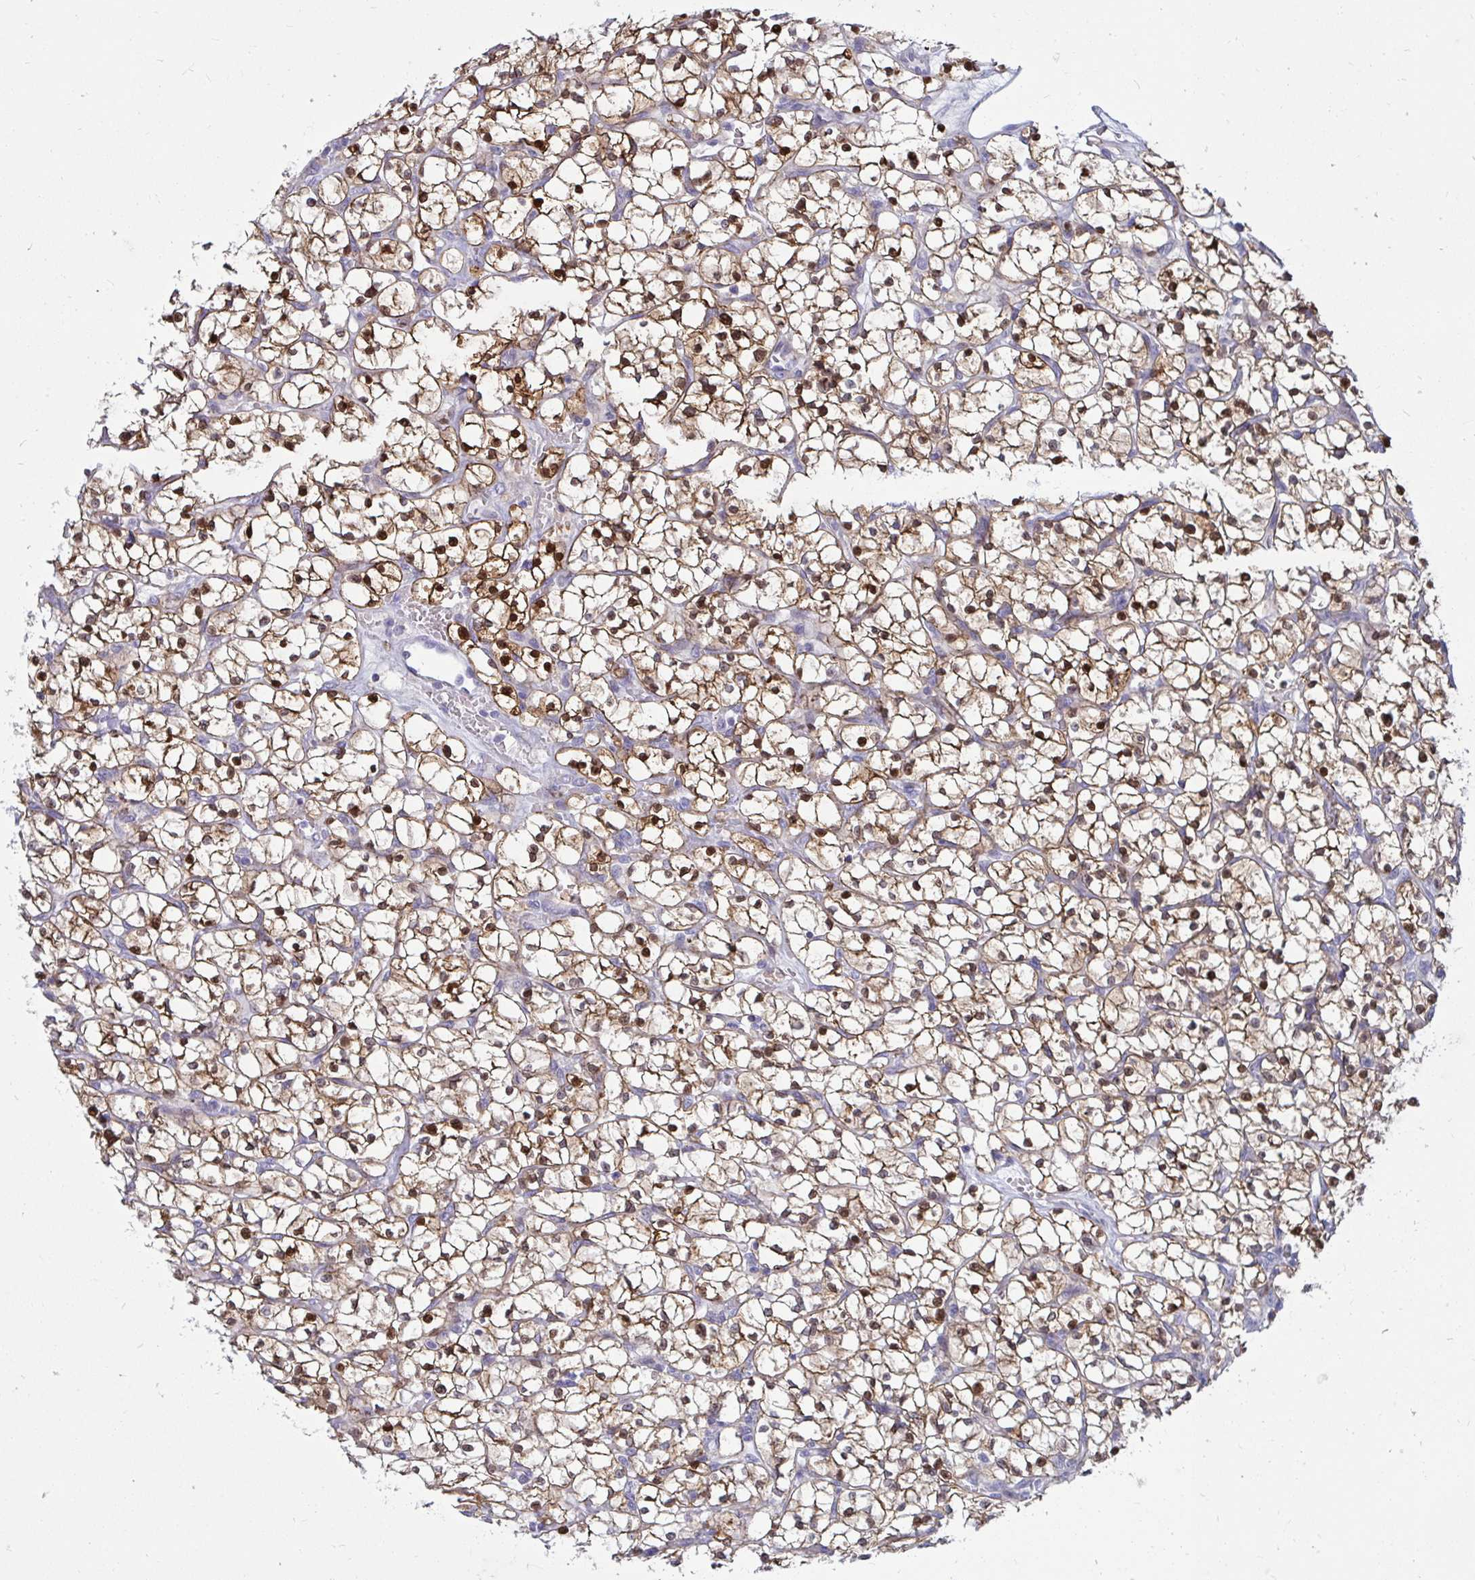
{"staining": {"intensity": "moderate", "quantity": ">75%", "location": "cytoplasmic/membranous,nuclear"}, "tissue": "renal cancer", "cell_type": "Tumor cells", "image_type": "cancer", "snomed": [{"axis": "morphology", "description": "Adenocarcinoma, NOS"}, {"axis": "topography", "description": "Kidney"}], "caption": "Adenocarcinoma (renal) stained with a brown dye reveals moderate cytoplasmic/membranous and nuclear positive positivity in approximately >75% of tumor cells.", "gene": "TFPI2", "patient": {"sex": "female", "age": 64}}